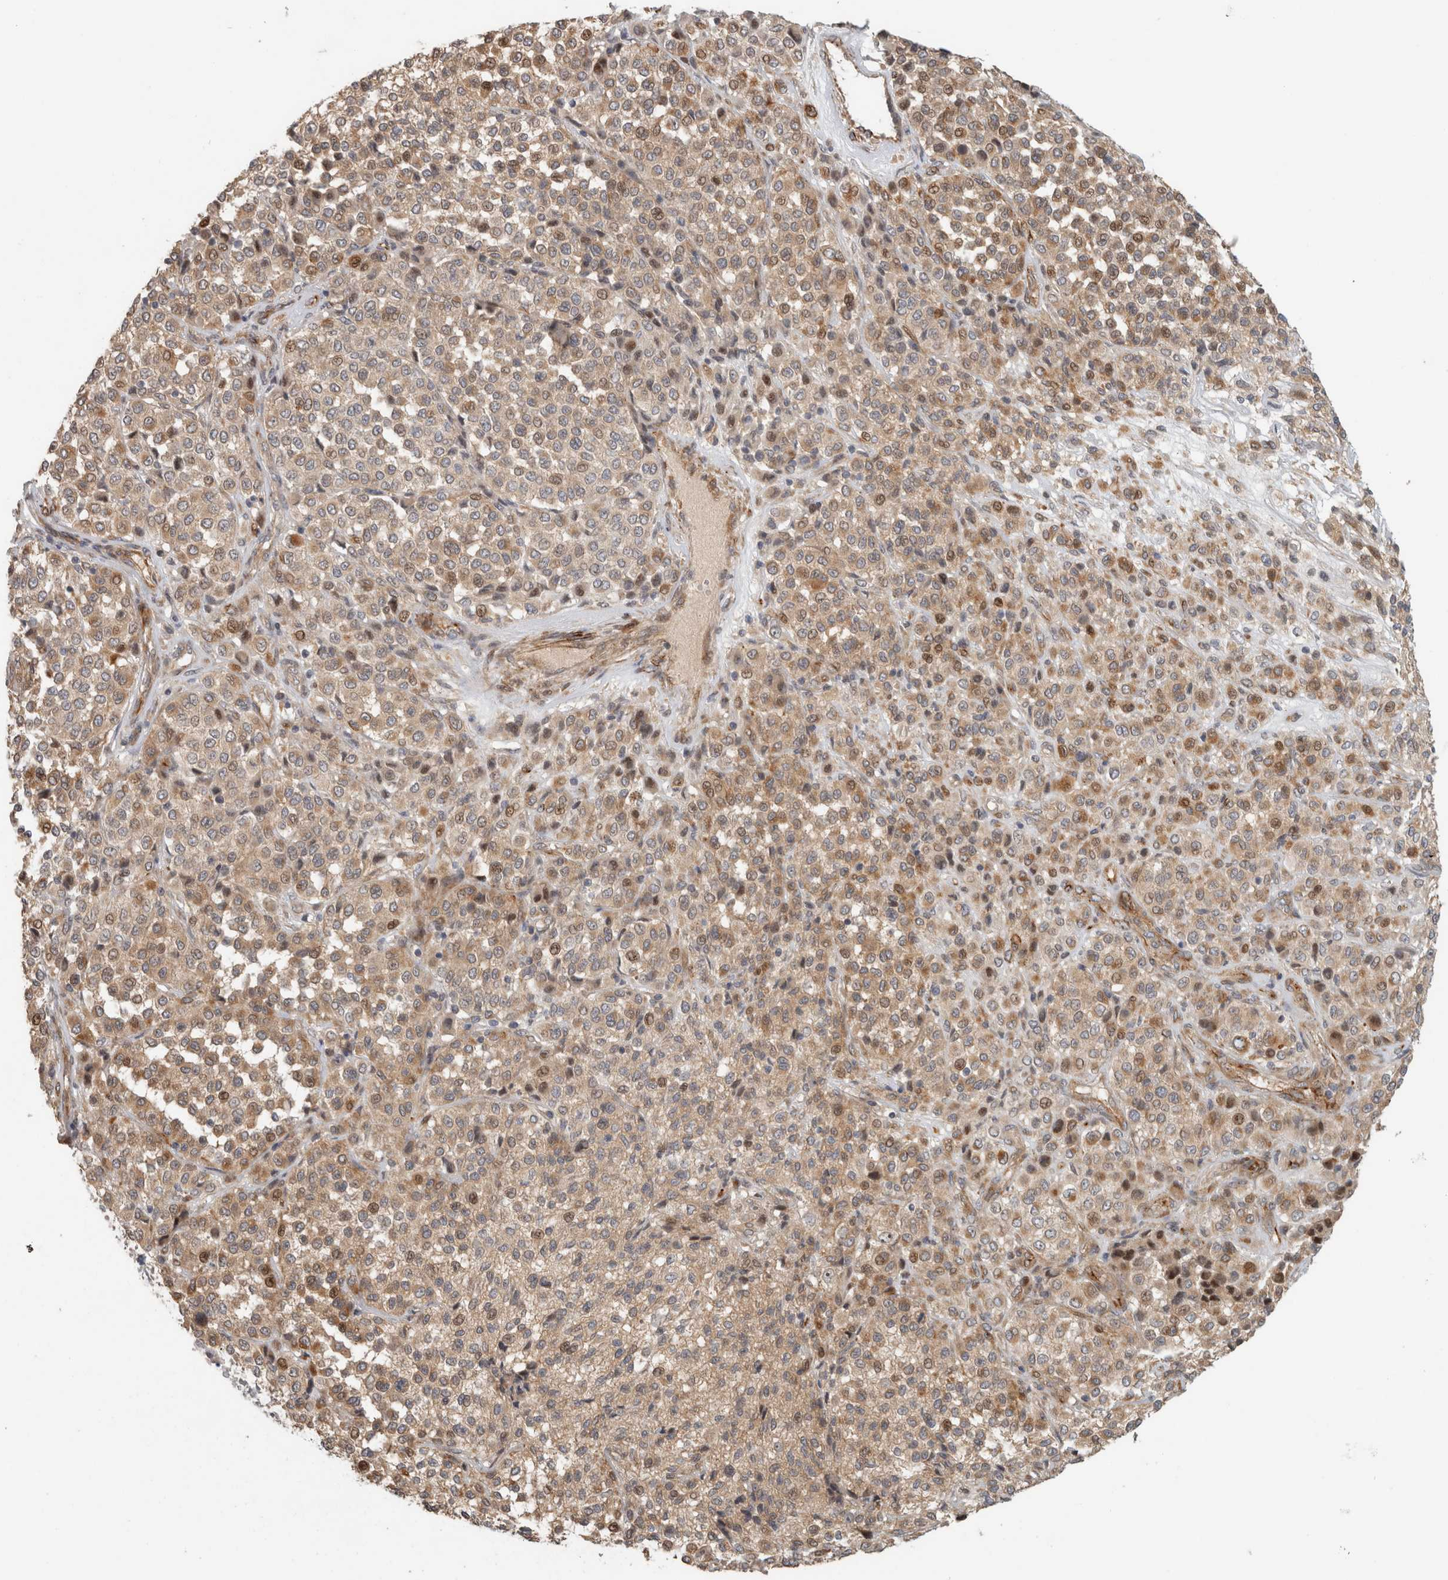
{"staining": {"intensity": "moderate", "quantity": ">75%", "location": "cytoplasmic/membranous"}, "tissue": "melanoma", "cell_type": "Tumor cells", "image_type": "cancer", "snomed": [{"axis": "morphology", "description": "Malignant melanoma, Metastatic site"}, {"axis": "topography", "description": "Pancreas"}], "caption": "Immunohistochemical staining of malignant melanoma (metastatic site) displays medium levels of moderate cytoplasmic/membranous protein staining in approximately >75% of tumor cells. (DAB IHC, brown staining for protein, blue staining for nuclei).", "gene": "SIPA1L2", "patient": {"sex": "female", "age": 30}}